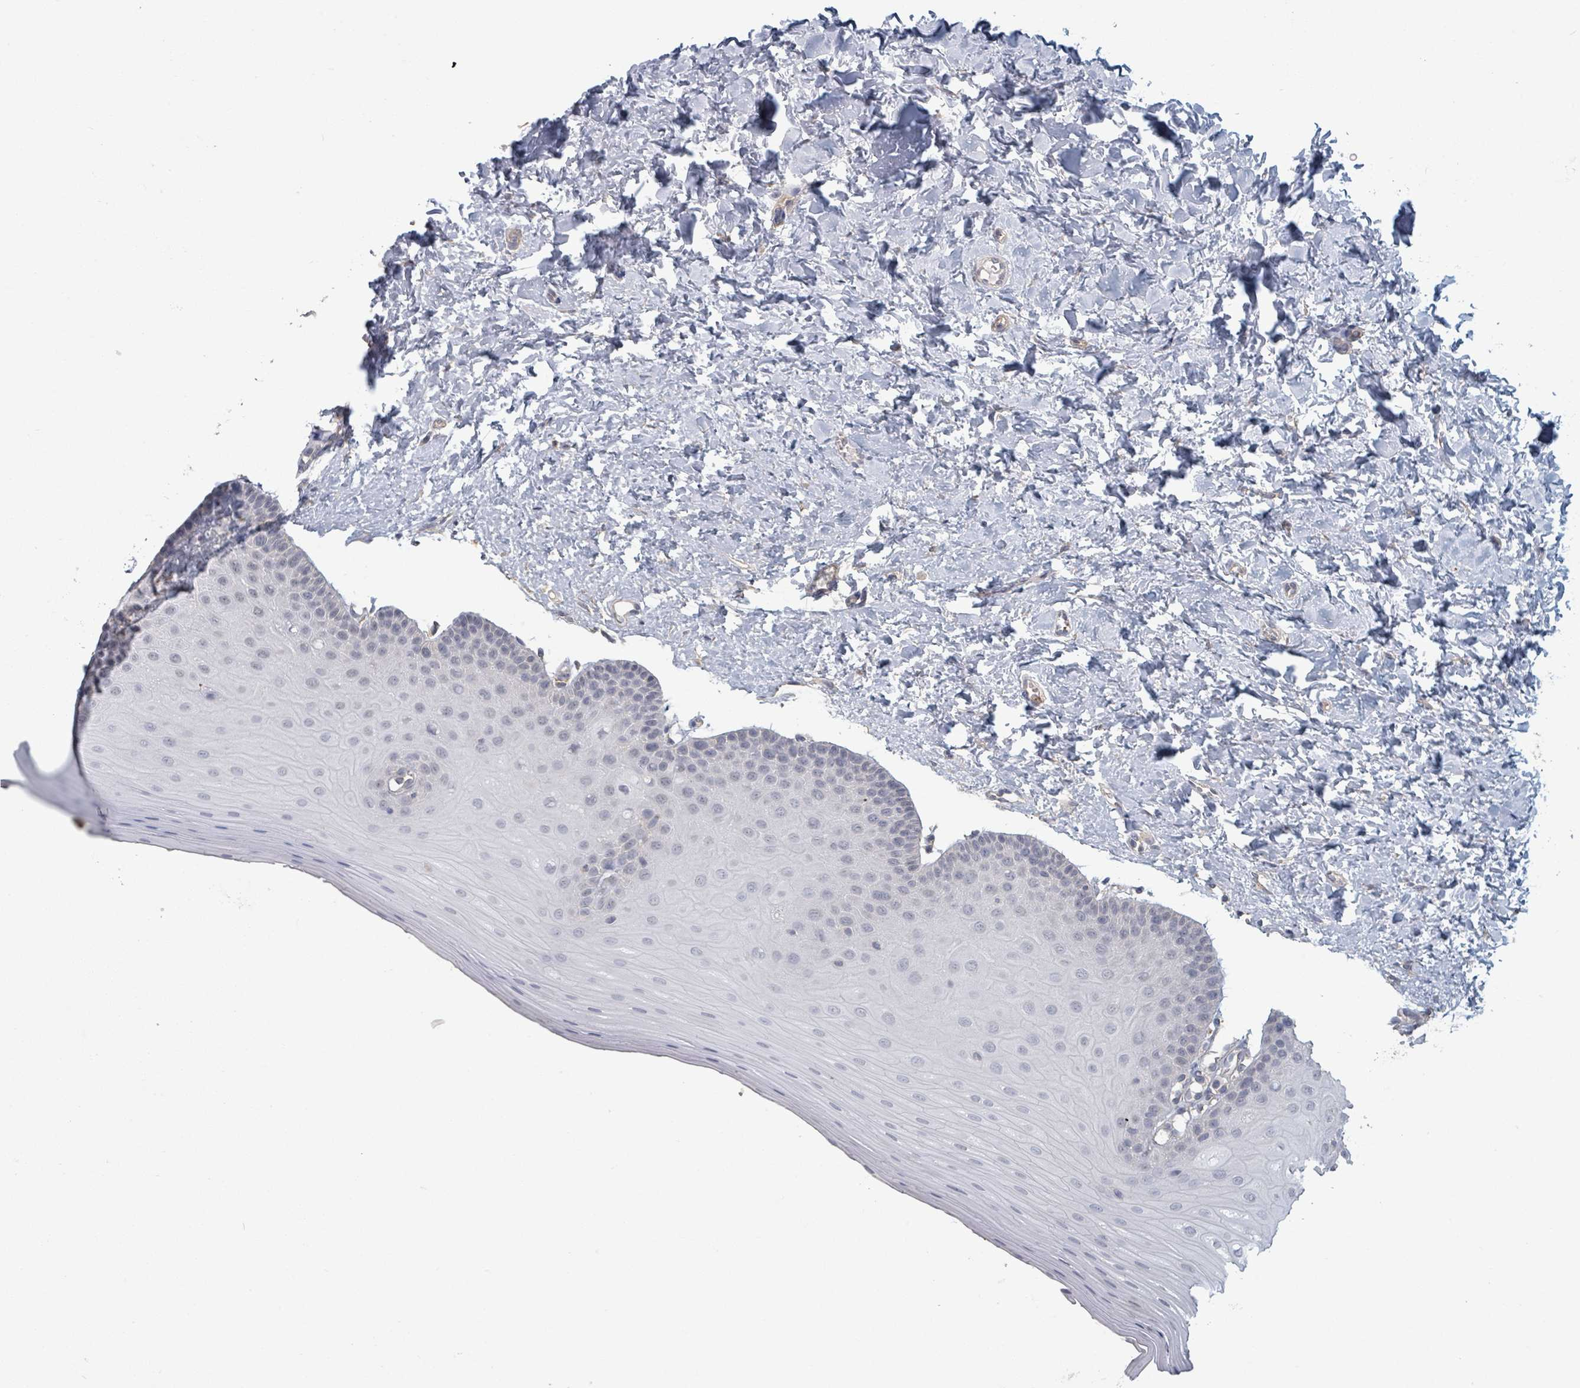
{"staining": {"intensity": "negative", "quantity": "none", "location": "none"}, "tissue": "oral mucosa", "cell_type": "Squamous epithelial cells", "image_type": "normal", "snomed": [{"axis": "morphology", "description": "Normal tissue, NOS"}, {"axis": "topography", "description": "Oral tissue"}], "caption": "High power microscopy micrograph of an immunohistochemistry (IHC) photomicrograph of normal oral mucosa, revealing no significant staining in squamous epithelial cells.", "gene": "PLAUR", "patient": {"sex": "female", "age": 67}}